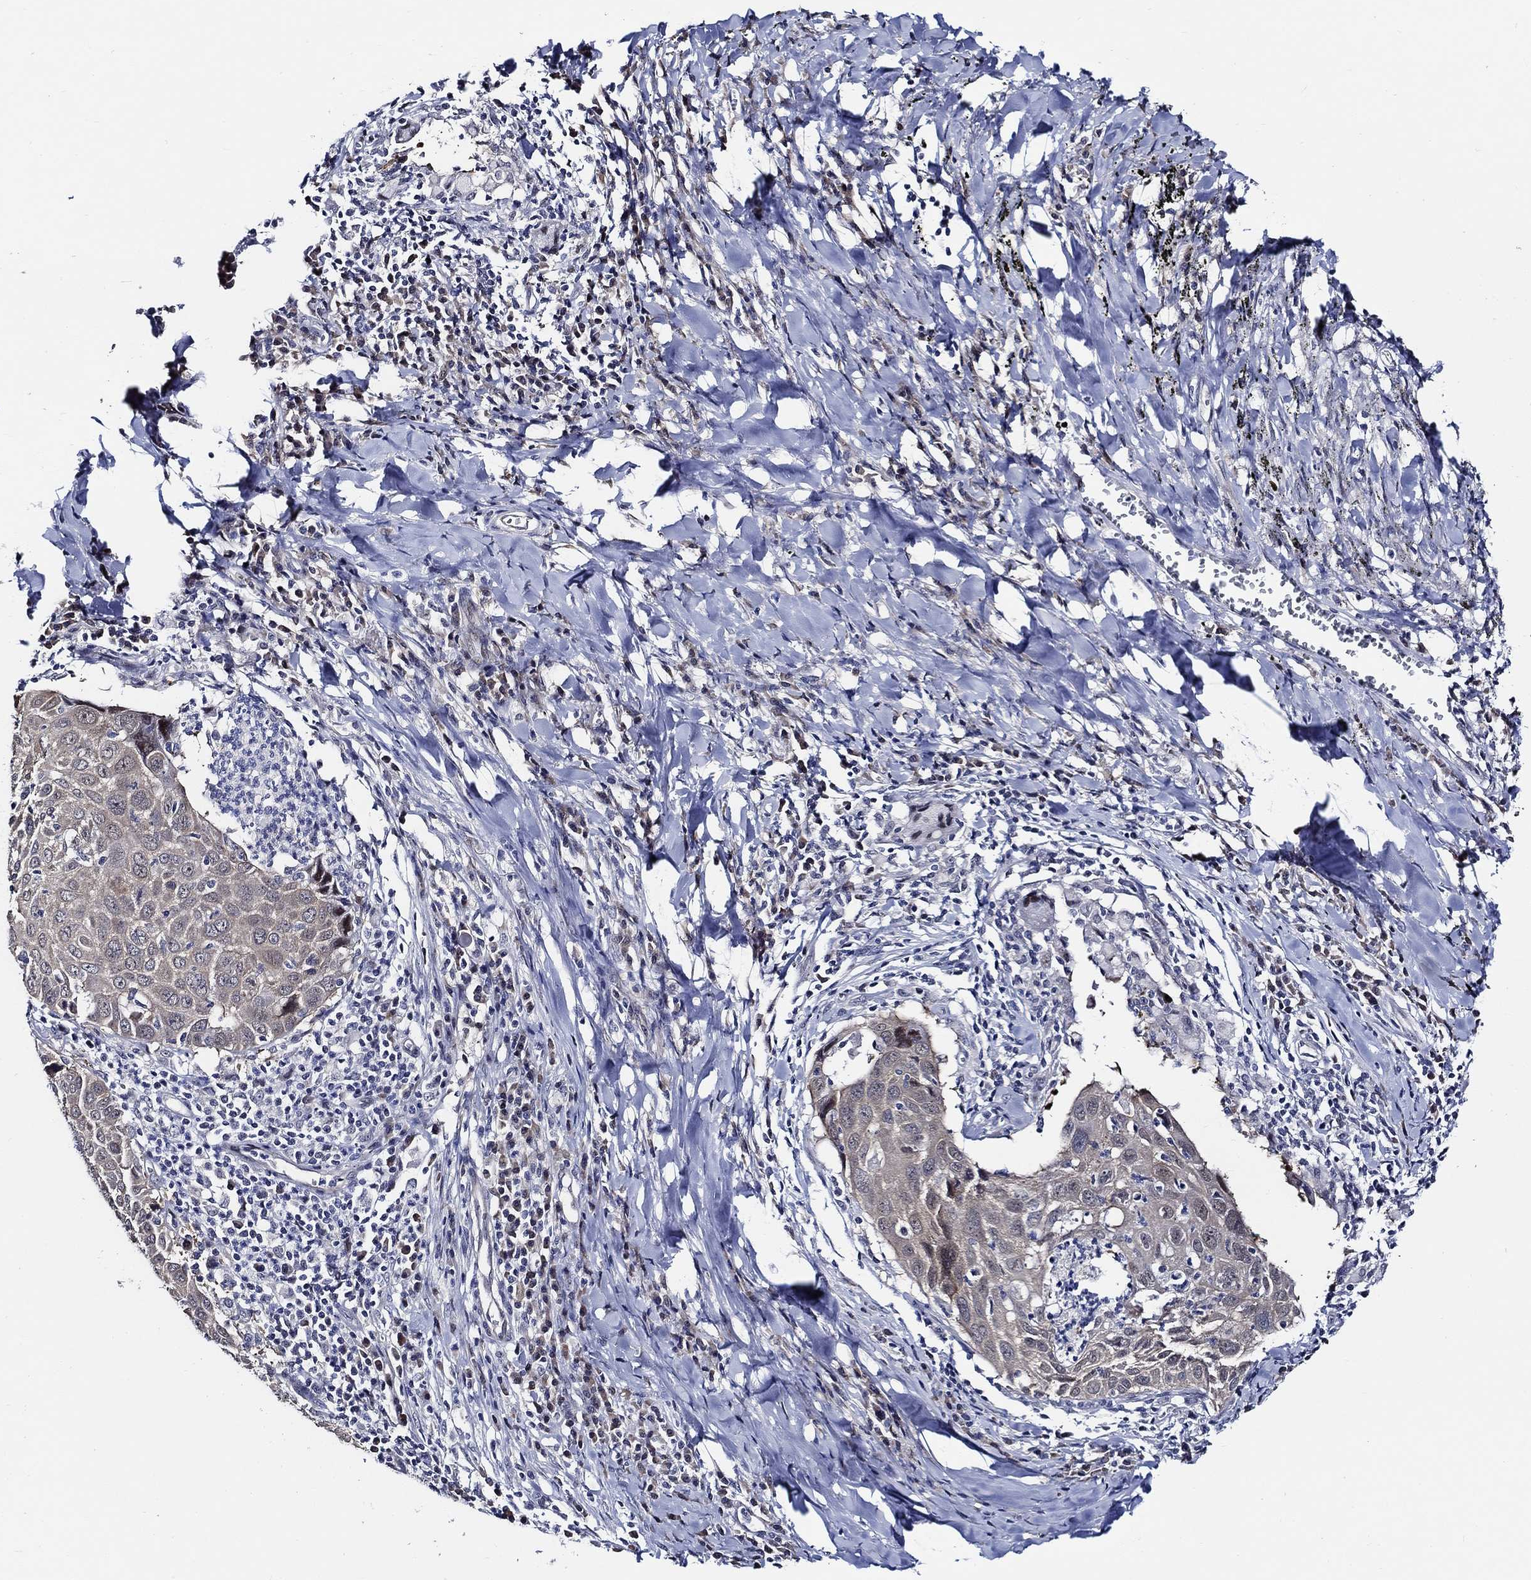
{"staining": {"intensity": "weak", "quantity": "<25%", "location": "cytoplasmic/membranous"}, "tissue": "lung cancer", "cell_type": "Tumor cells", "image_type": "cancer", "snomed": [{"axis": "morphology", "description": "Squamous cell carcinoma, NOS"}, {"axis": "topography", "description": "Lung"}], "caption": "This is an immunohistochemistry image of squamous cell carcinoma (lung). There is no staining in tumor cells.", "gene": "C8orf48", "patient": {"sex": "male", "age": 57}}